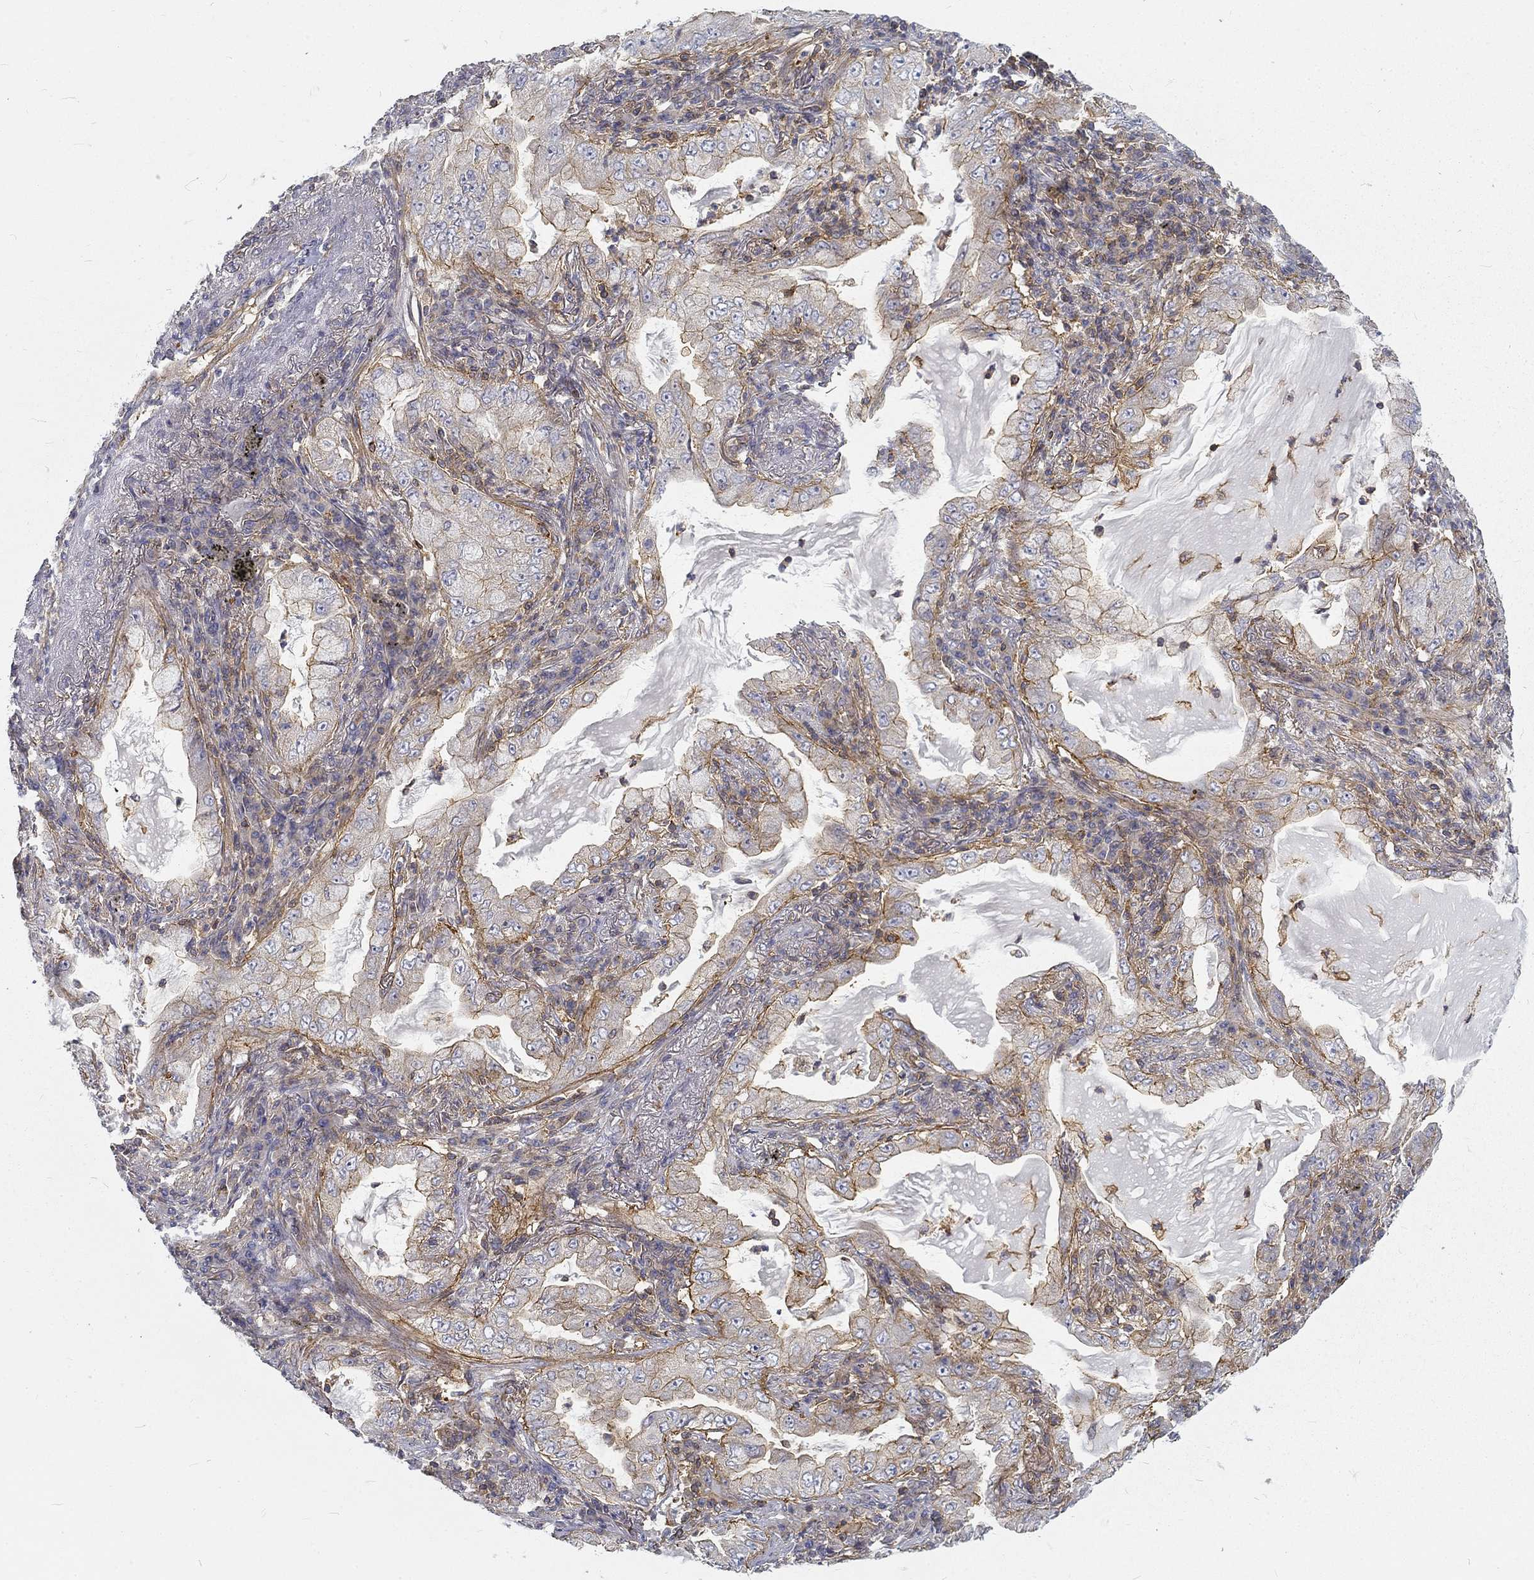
{"staining": {"intensity": "moderate", "quantity": "25%-75%", "location": "cytoplasmic/membranous"}, "tissue": "lung cancer", "cell_type": "Tumor cells", "image_type": "cancer", "snomed": [{"axis": "morphology", "description": "Adenocarcinoma, NOS"}, {"axis": "topography", "description": "Lung"}], "caption": "Immunohistochemistry staining of lung cancer, which shows medium levels of moderate cytoplasmic/membranous expression in approximately 25%-75% of tumor cells indicating moderate cytoplasmic/membranous protein expression. The staining was performed using DAB (3,3'-diaminobenzidine) (brown) for protein detection and nuclei were counterstained in hematoxylin (blue).", "gene": "MTMR11", "patient": {"sex": "female", "age": 73}}